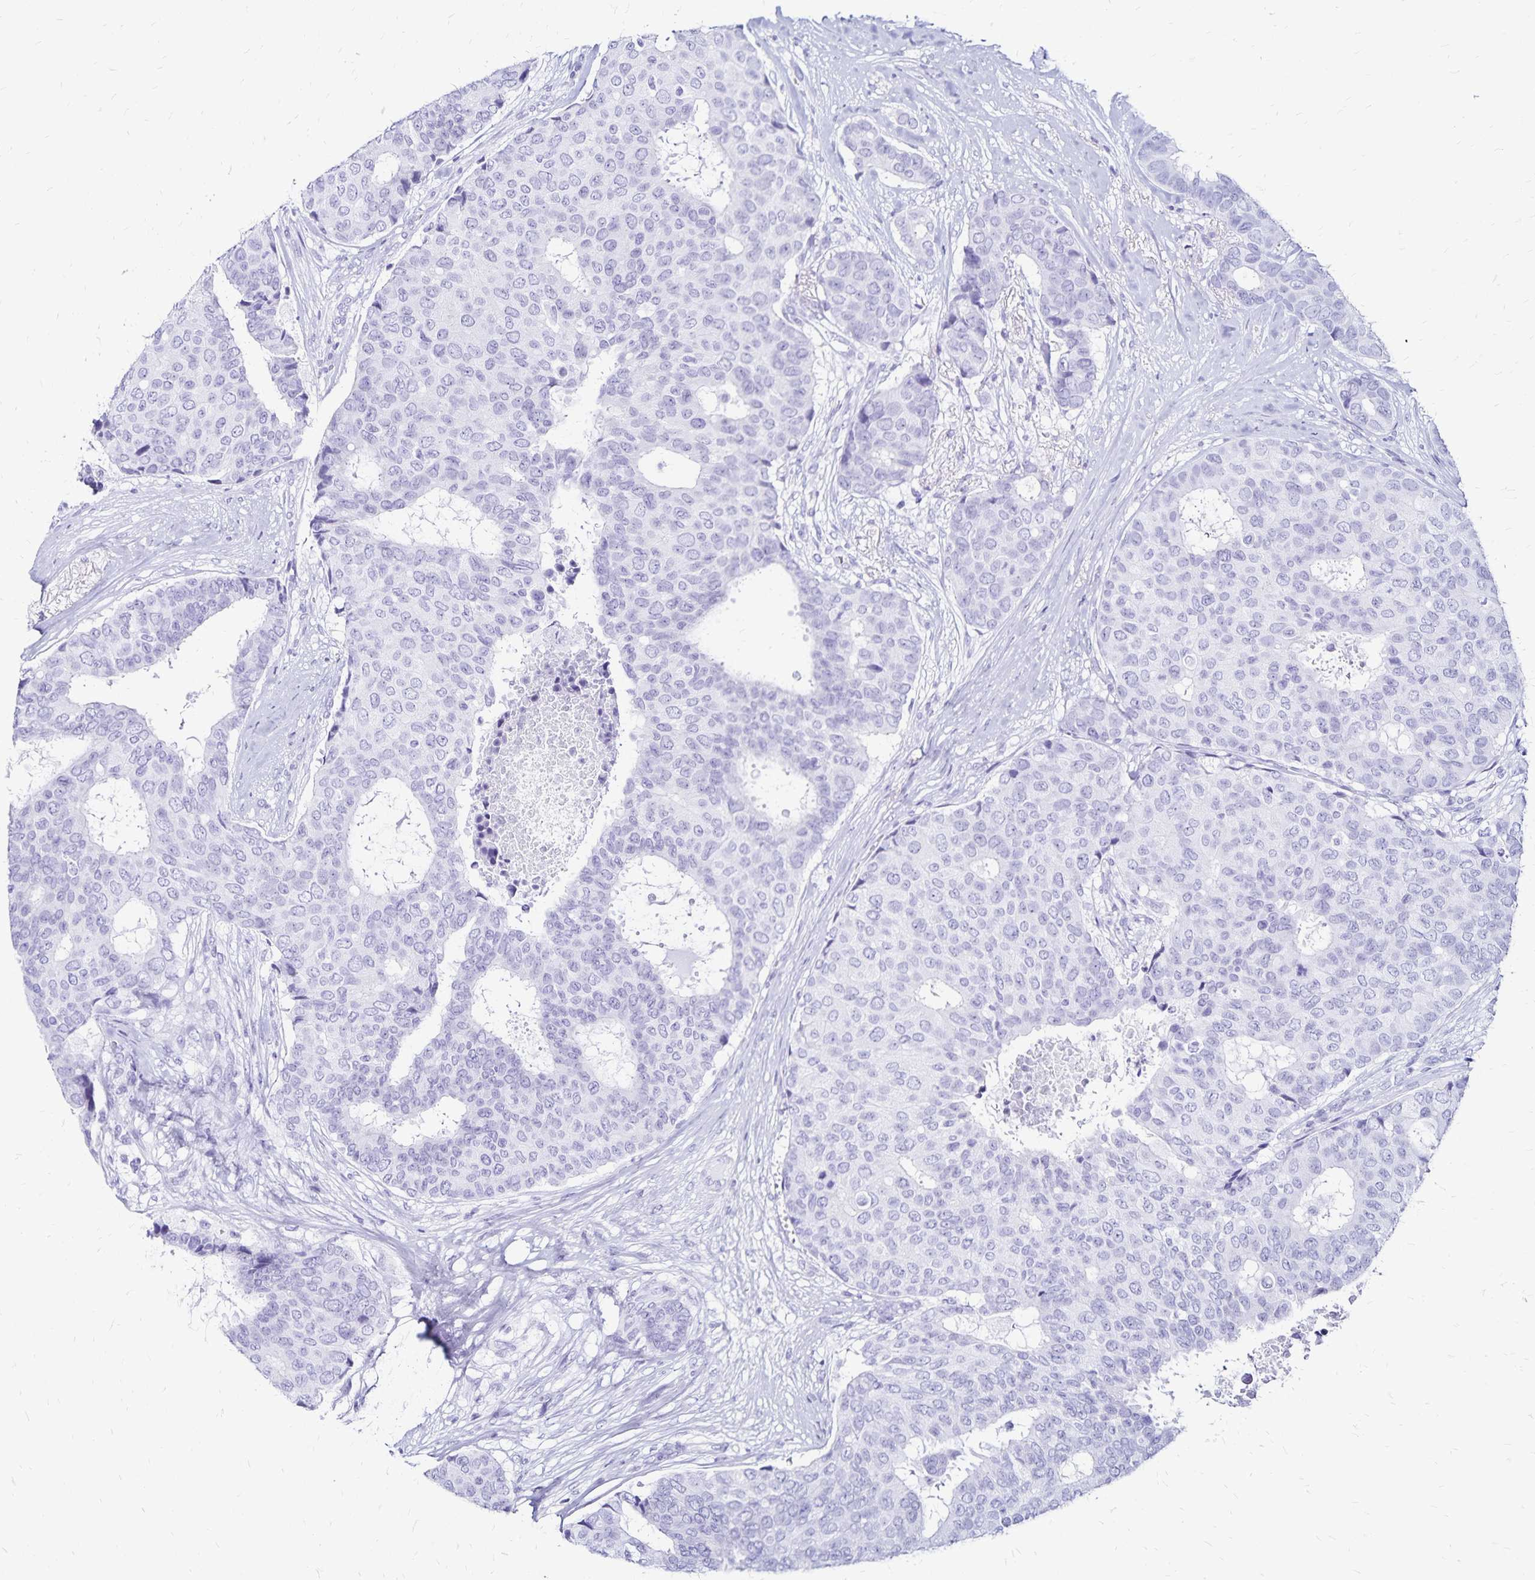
{"staining": {"intensity": "negative", "quantity": "none", "location": "none"}, "tissue": "breast cancer", "cell_type": "Tumor cells", "image_type": "cancer", "snomed": [{"axis": "morphology", "description": "Duct carcinoma"}, {"axis": "topography", "description": "Breast"}], "caption": "DAB (3,3'-diaminobenzidine) immunohistochemical staining of human invasive ductal carcinoma (breast) exhibits no significant expression in tumor cells. Brightfield microscopy of IHC stained with DAB (brown) and hematoxylin (blue), captured at high magnification.", "gene": "LIN28B", "patient": {"sex": "female", "age": 75}}